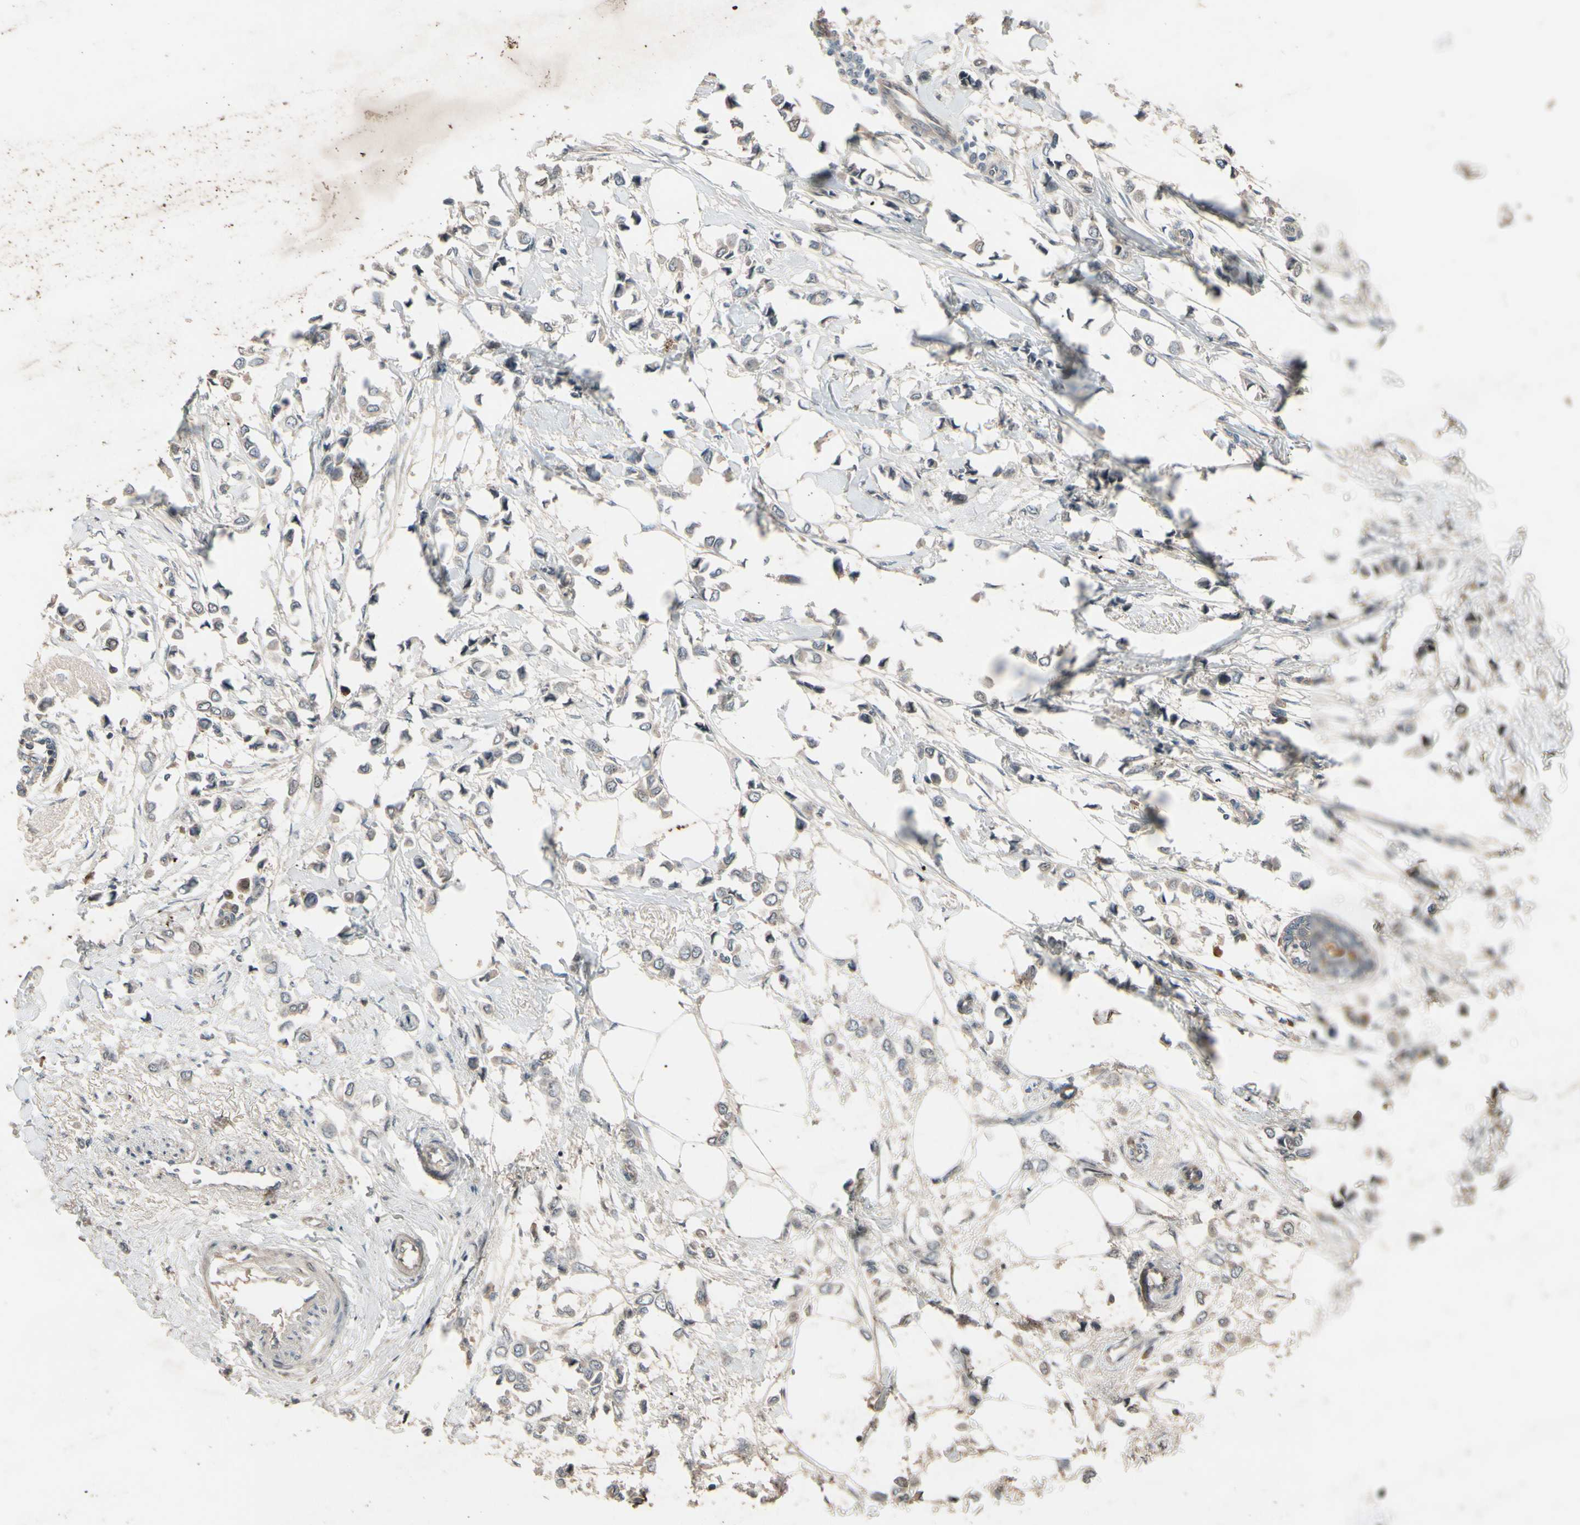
{"staining": {"intensity": "weak", "quantity": ">75%", "location": "cytoplasmic/membranous"}, "tissue": "breast cancer", "cell_type": "Tumor cells", "image_type": "cancer", "snomed": [{"axis": "morphology", "description": "Lobular carcinoma"}, {"axis": "topography", "description": "Breast"}], "caption": "IHC histopathology image of human breast cancer (lobular carcinoma) stained for a protein (brown), which exhibits low levels of weak cytoplasmic/membranous positivity in about >75% of tumor cells.", "gene": "NSF", "patient": {"sex": "female", "age": 51}}